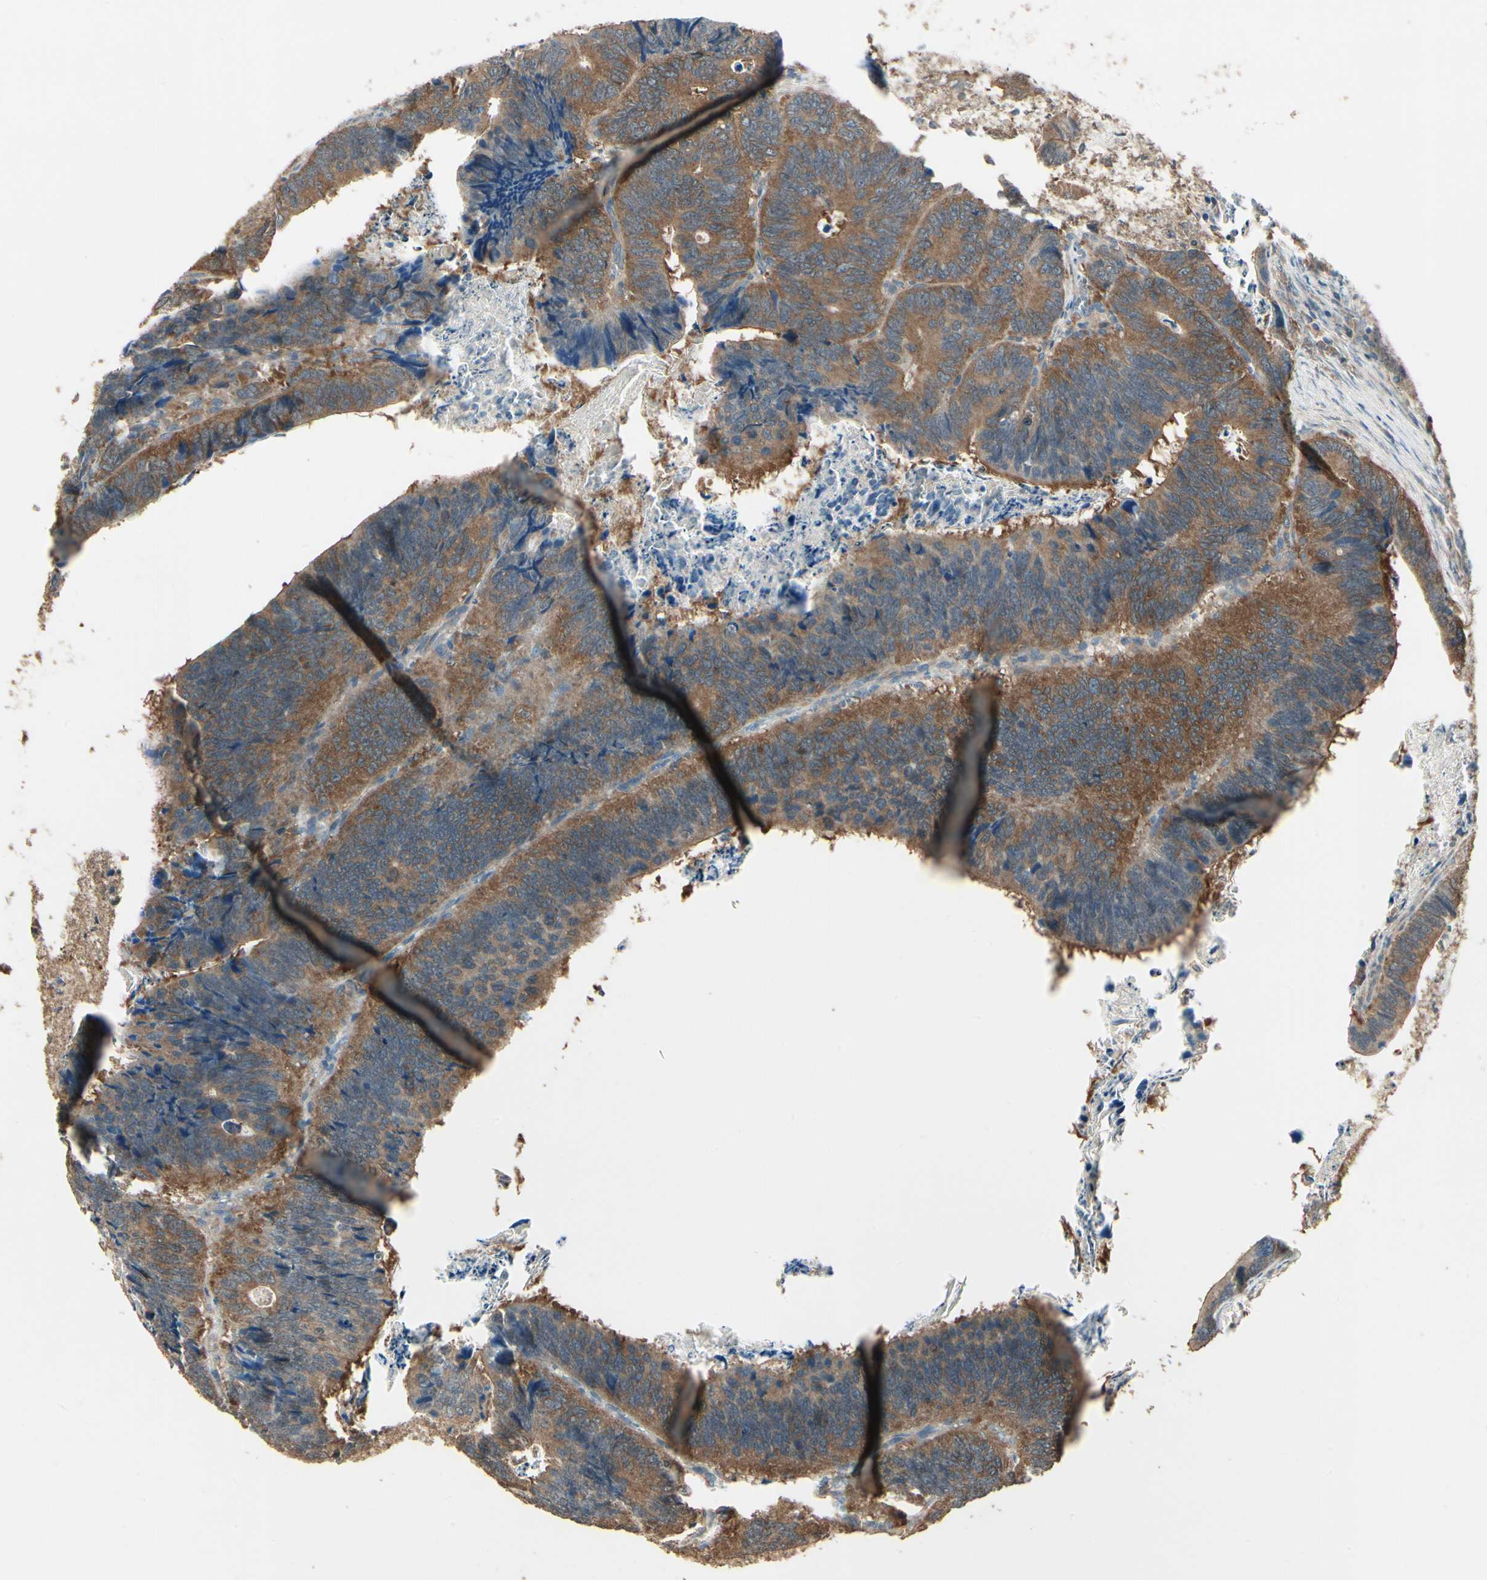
{"staining": {"intensity": "strong", "quantity": ">75%", "location": "cytoplasmic/membranous"}, "tissue": "colorectal cancer", "cell_type": "Tumor cells", "image_type": "cancer", "snomed": [{"axis": "morphology", "description": "Adenocarcinoma, NOS"}, {"axis": "topography", "description": "Colon"}], "caption": "A brown stain labels strong cytoplasmic/membranous positivity of a protein in adenocarcinoma (colorectal) tumor cells.", "gene": "CCT7", "patient": {"sex": "male", "age": 72}}